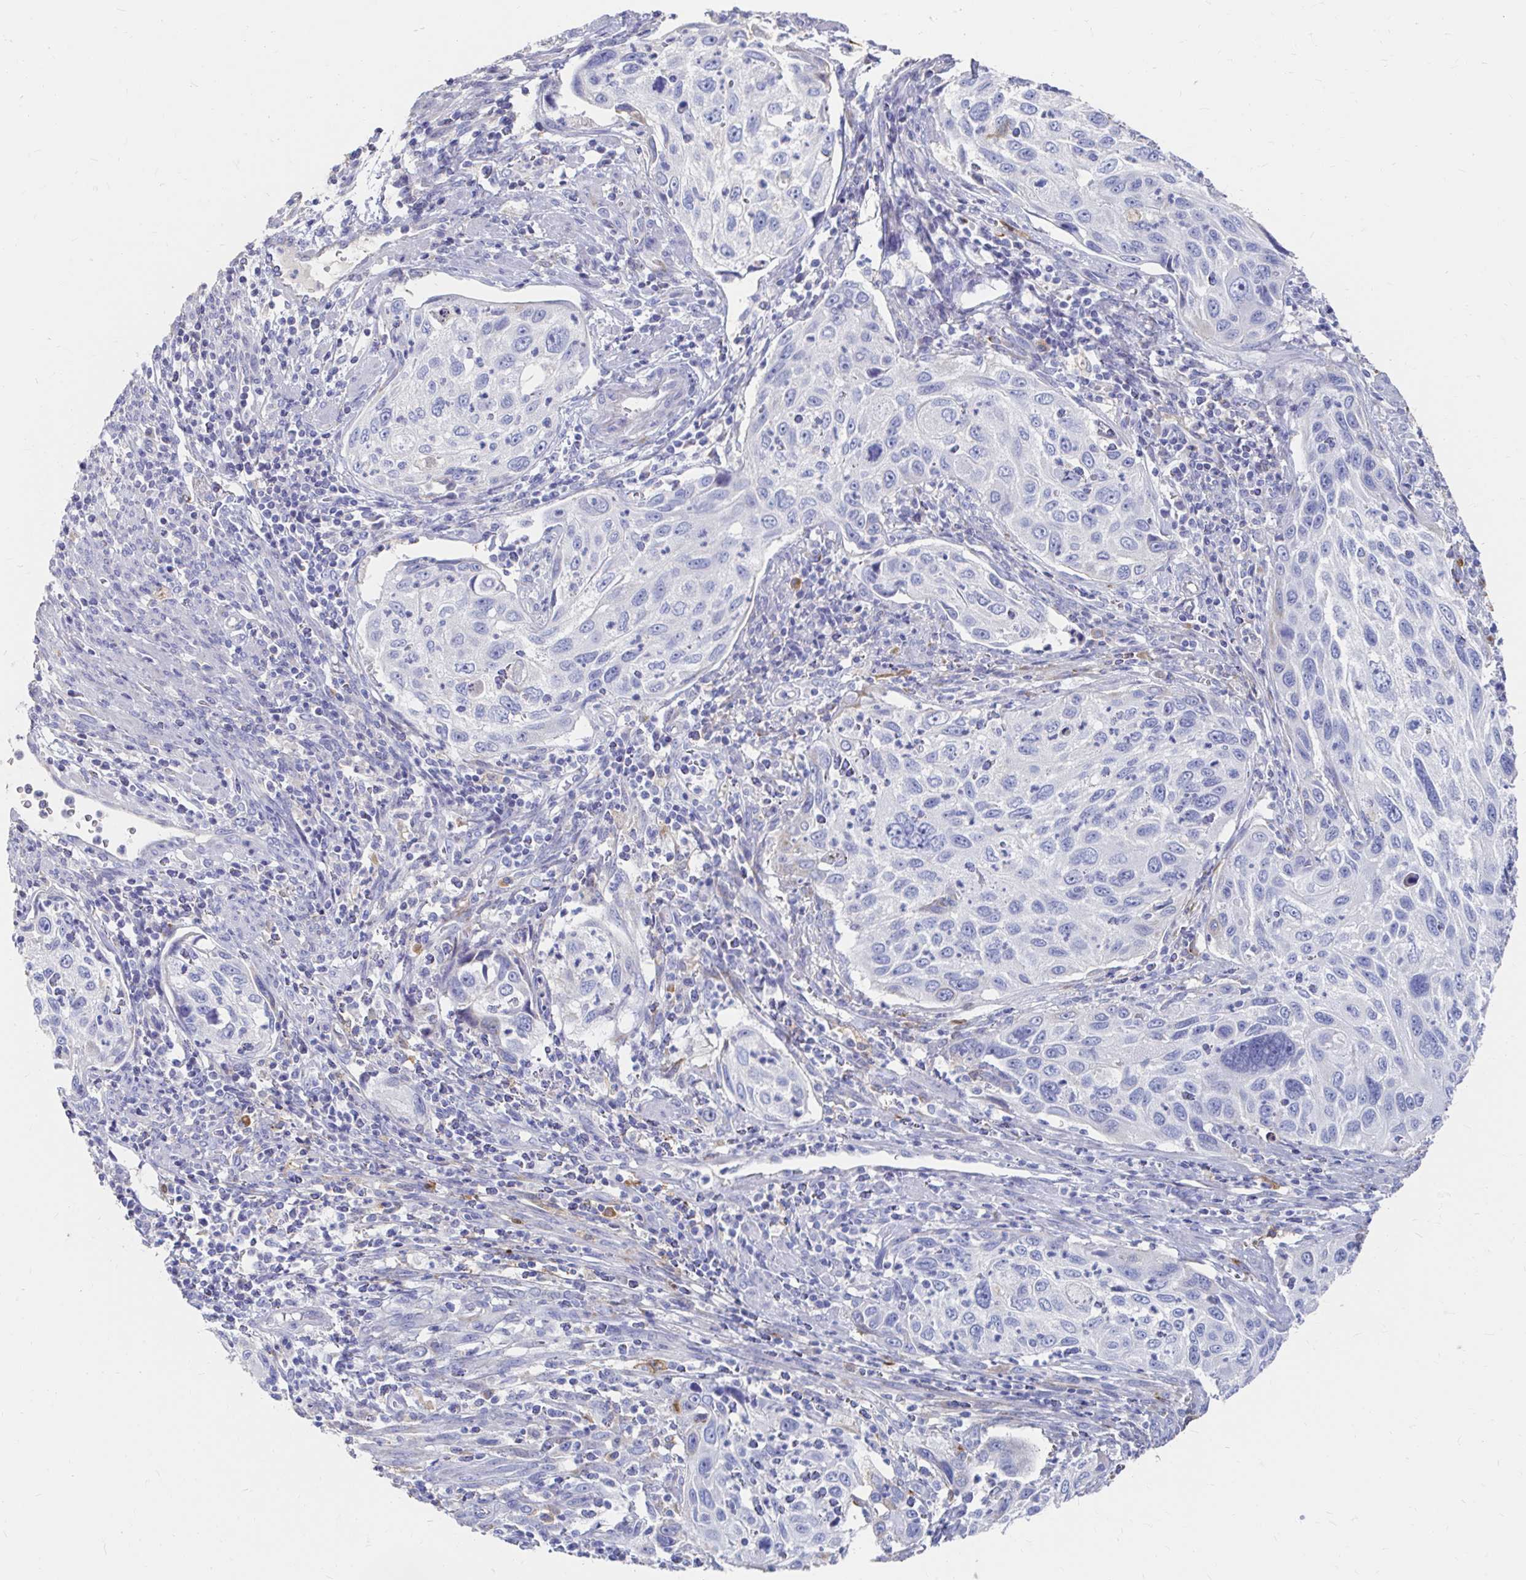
{"staining": {"intensity": "negative", "quantity": "none", "location": "none"}, "tissue": "cervical cancer", "cell_type": "Tumor cells", "image_type": "cancer", "snomed": [{"axis": "morphology", "description": "Squamous cell carcinoma, NOS"}, {"axis": "topography", "description": "Cervix"}], "caption": "Tumor cells are negative for protein expression in human squamous cell carcinoma (cervical).", "gene": "LAMC3", "patient": {"sex": "female", "age": 70}}